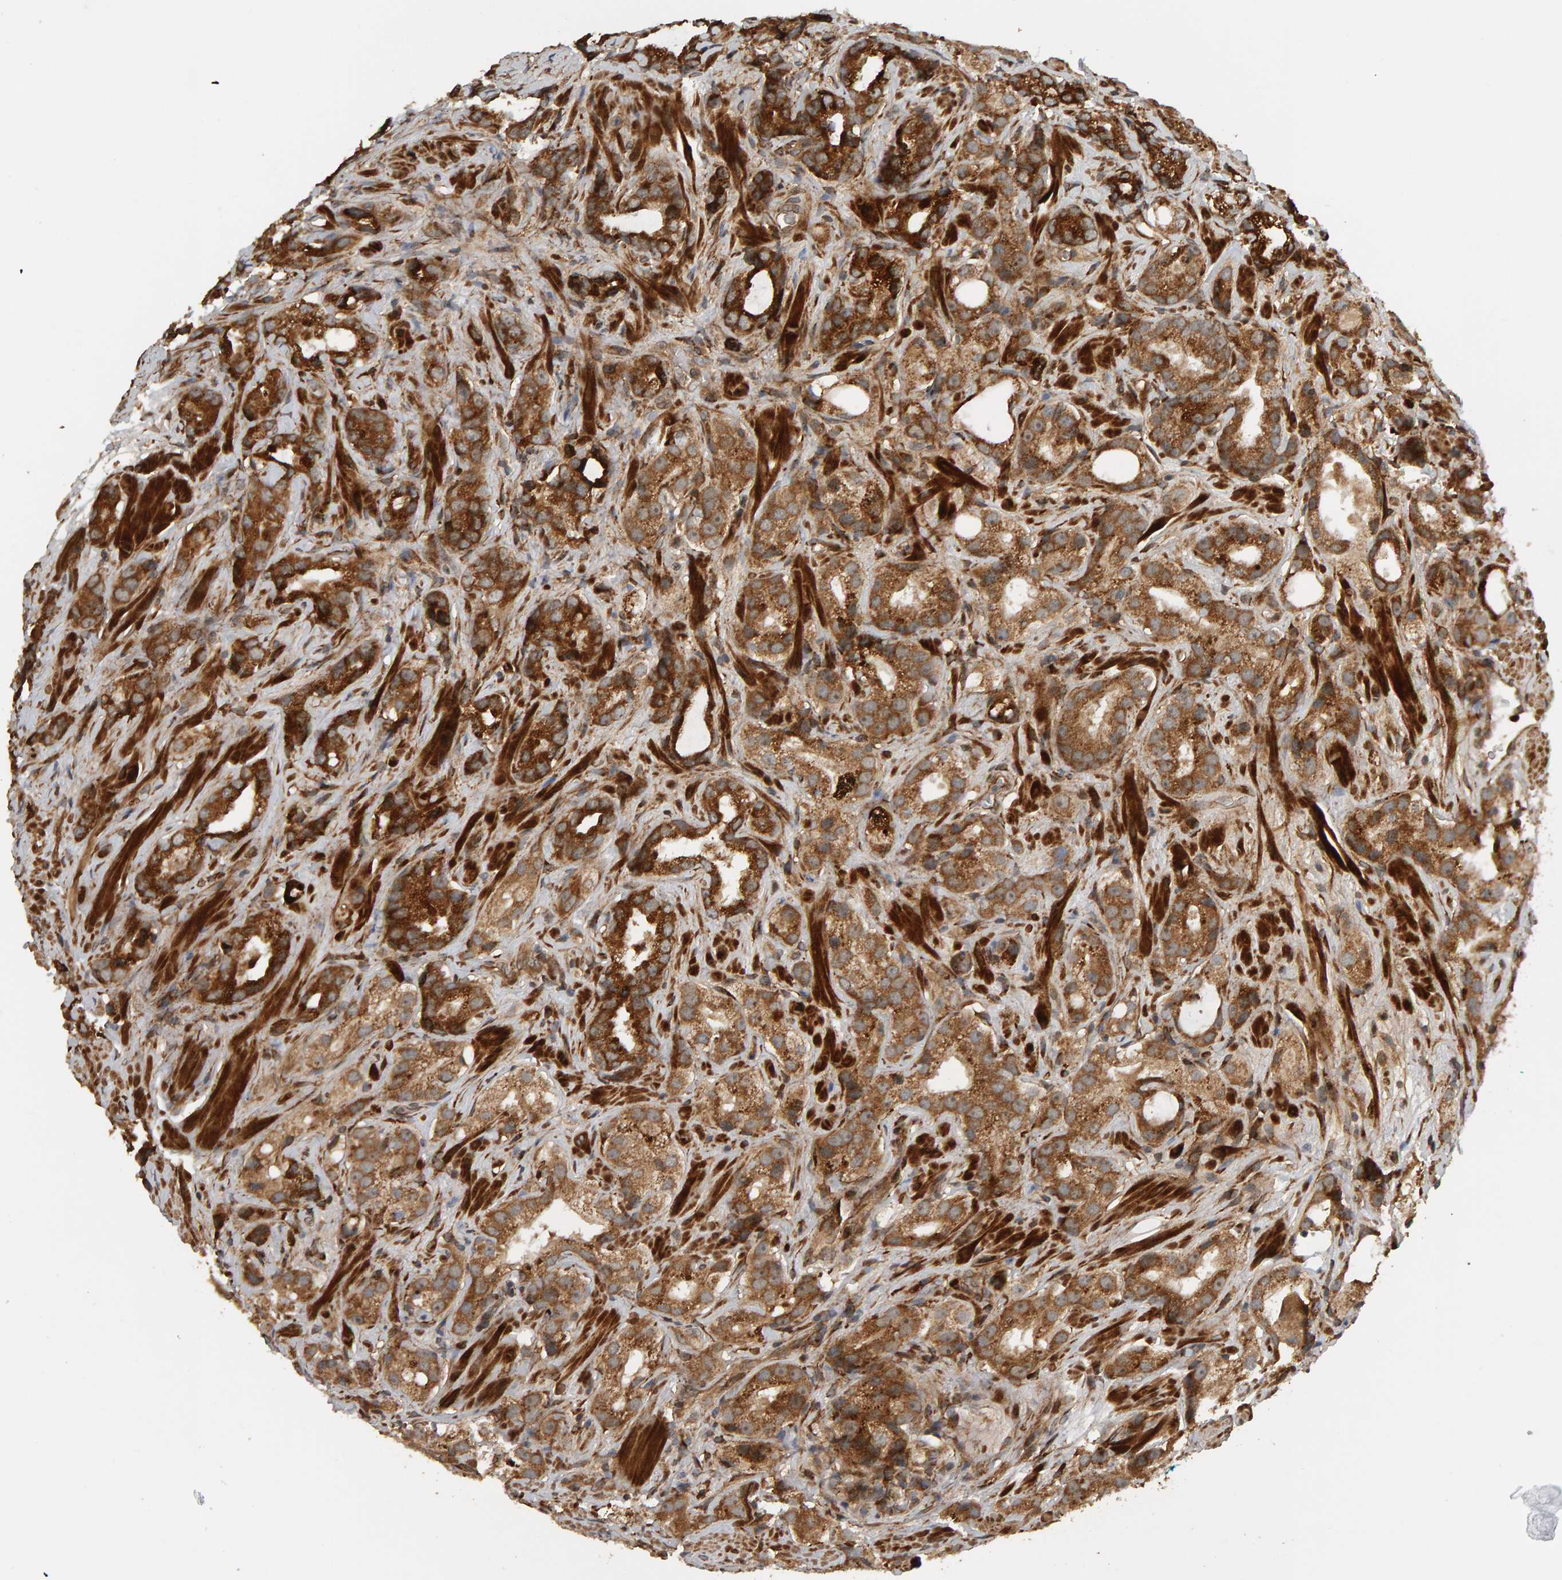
{"staining": {"intensity": "strong", "quantity": ">75%", "location": "cytoplasmic/membranous"}, "tissue": "prostate cancer", "cell_type": "Tumor cells", "image_type": "cancer", "snomed": [{"axis": "morphology", "description": "Adenocarcinoma, High grade"}, {"axis": "topography", "description": "Prostate"}], "caption": "This is a micrograph of immunohistochemistry staining of prostate adenocarcinoma (high-grade), which shows strong positivity in the cytoplasmic/membranous of tumor cells.", "gene": "ZFAND1", "patient": {"sex": "male", "age": 63}}